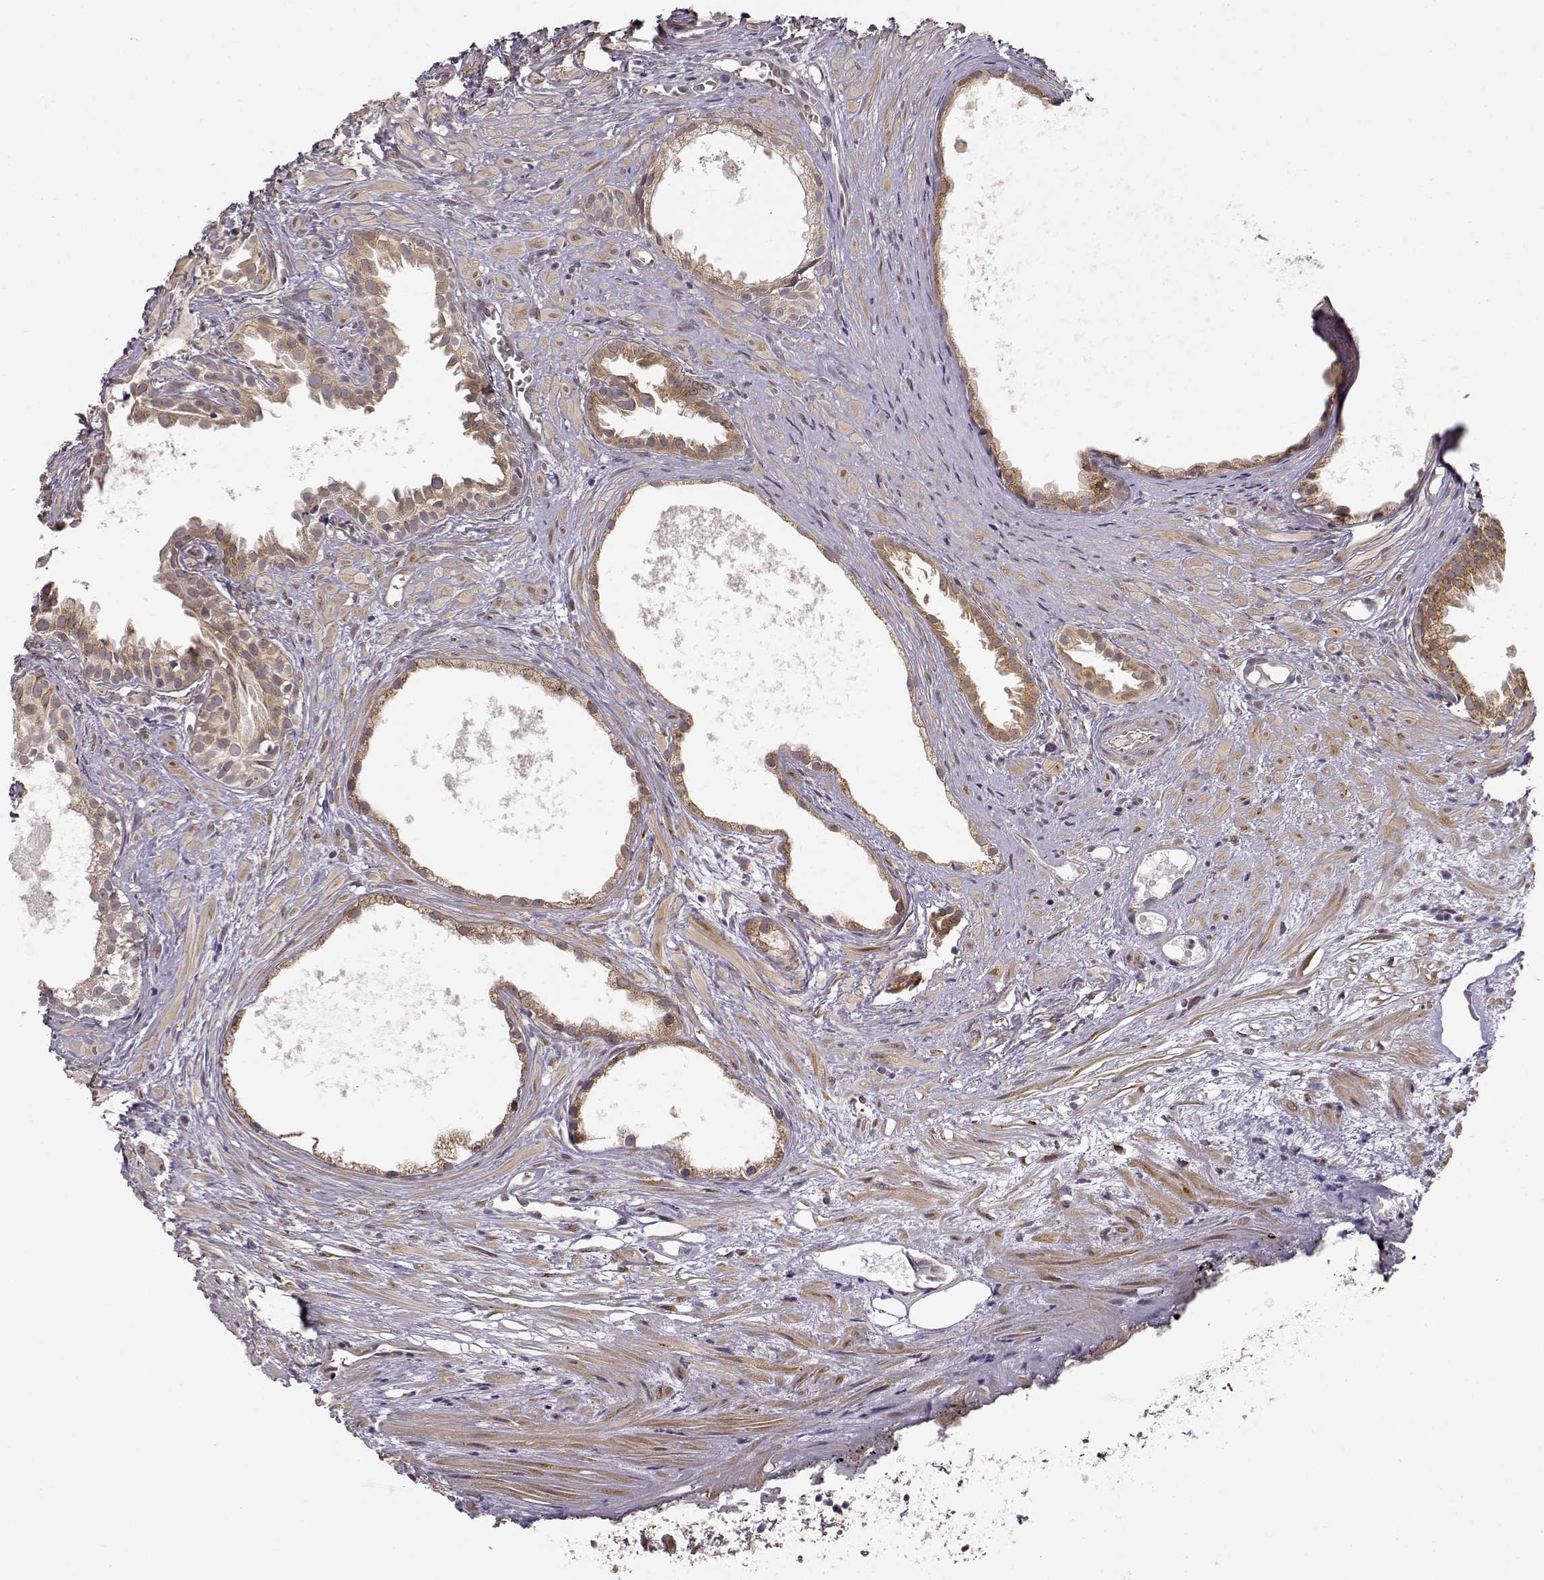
{"staining": {"intensity": "moderate", "quantity": ">75%", "location": "cytoplasmic/membranous"}, "tissue": "prostate cancer", "cell_type": "Tumor cells", "image_type": "cancer", "snomed": [{"axis": "morphology", "description": "Adenocarcinoma, High grade"}, {"axis": "topography", "description": "Prostate"}], "caption": "About >75% of tumor cells in human prostate cancer demonstrate moderate cytoplasmic/membranous protein expression as visualized by brown immunohistochemical staining.", "gene": "ERGIC2", "patient": {"sex": "male", "age": 79}}